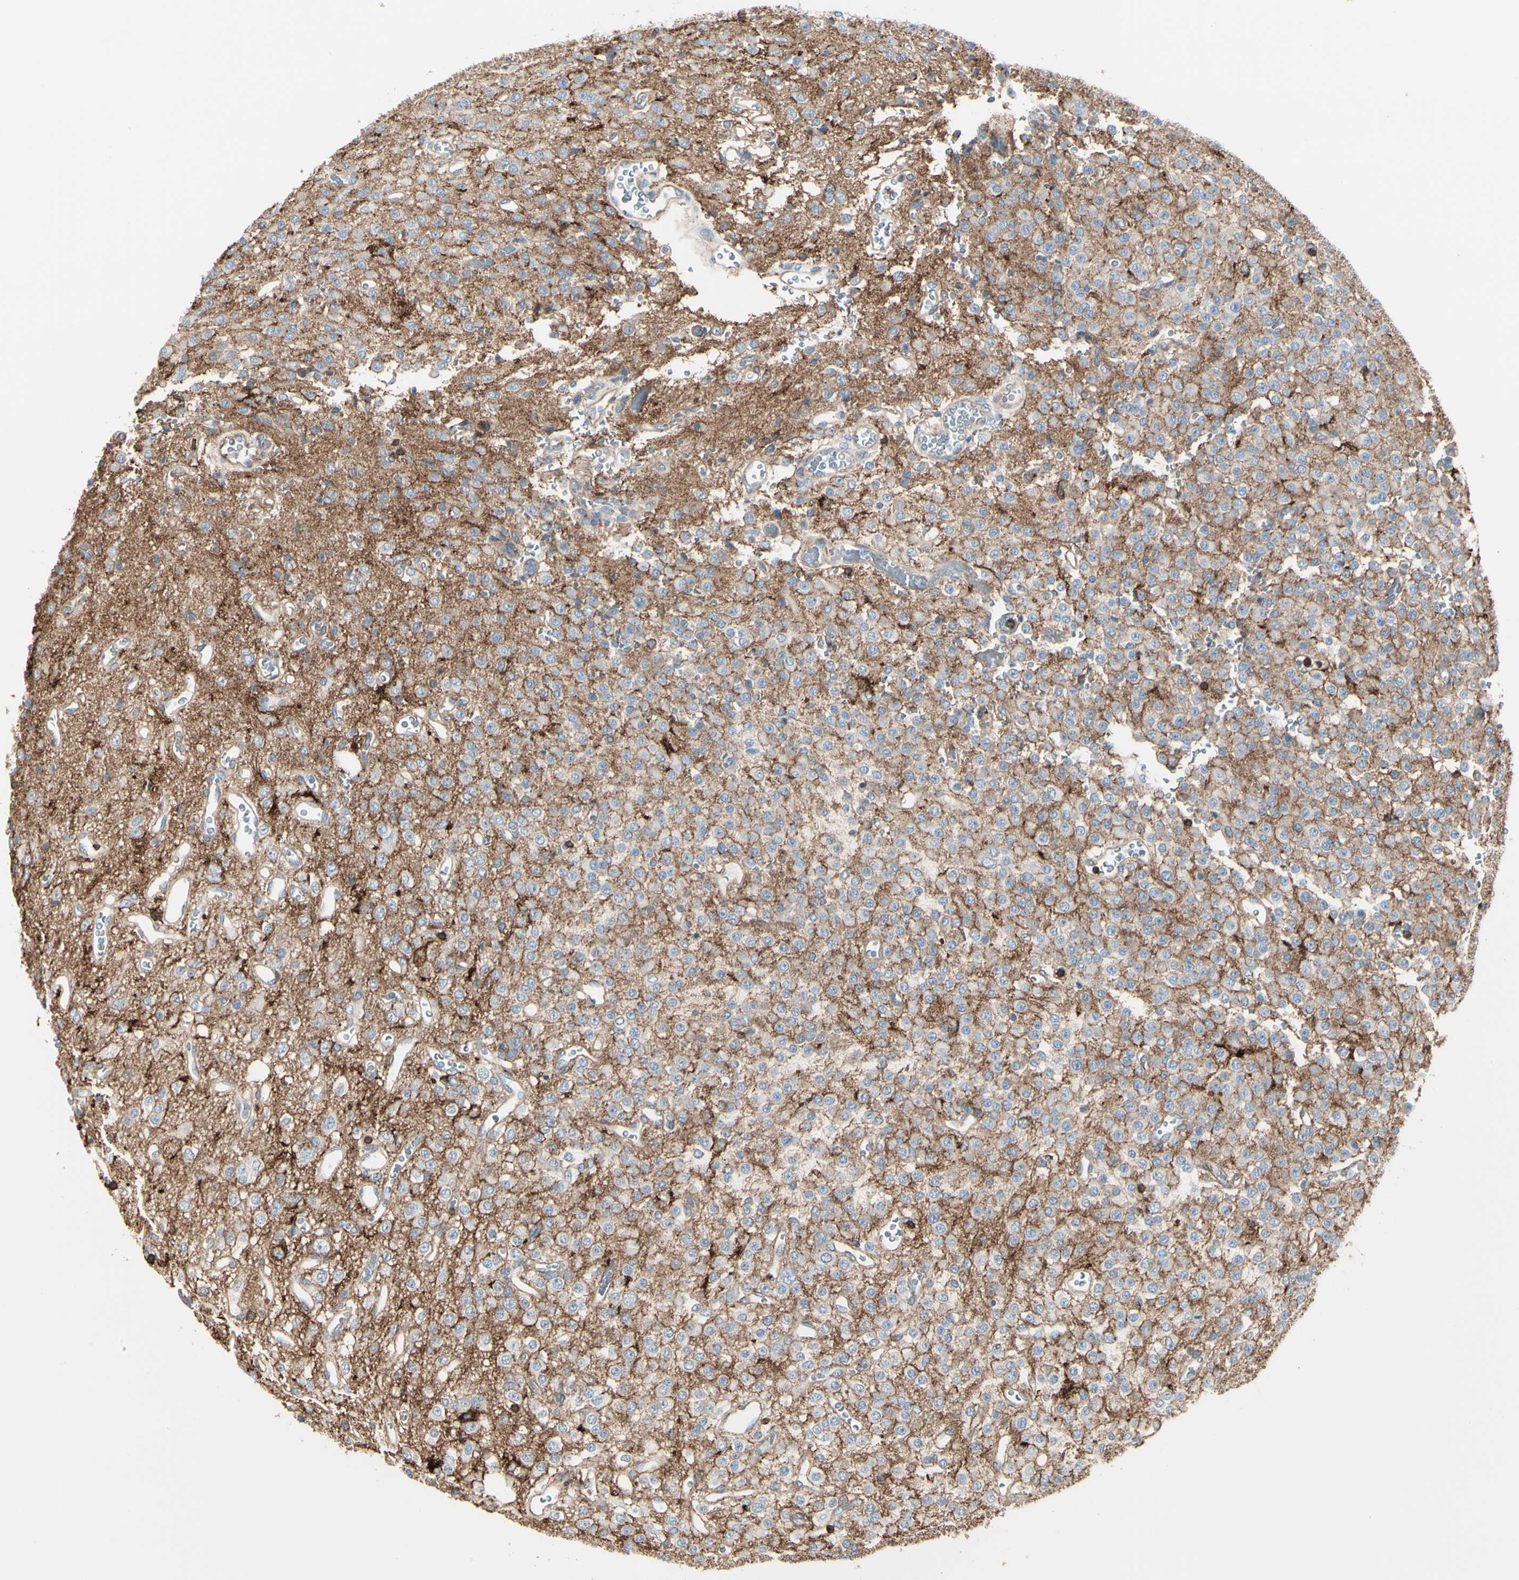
{"staining": {"intensity": "strong", "quantity": "25%-75%", "location": "cytoplasmic/membranous"}, "tissue": "glioma", "cell_type": "Tumor cells", "image_type": "cancer", "snomed": [{"axis": "morphology", "description": "Glioma, malignant, Low grade"}, {"axis": "topography", "description": "Brain"}], "caption": "A high-resolution photomicrograph shows IHC staining of glioma, which exhibits strong cytoplasmic/membranous staining in about 25%-75% of tumor cells. (IHC, brightfield microscopy, high magnification).", "gene": "CLEC2B", "patient": {"sex": "male", "age": 38}}